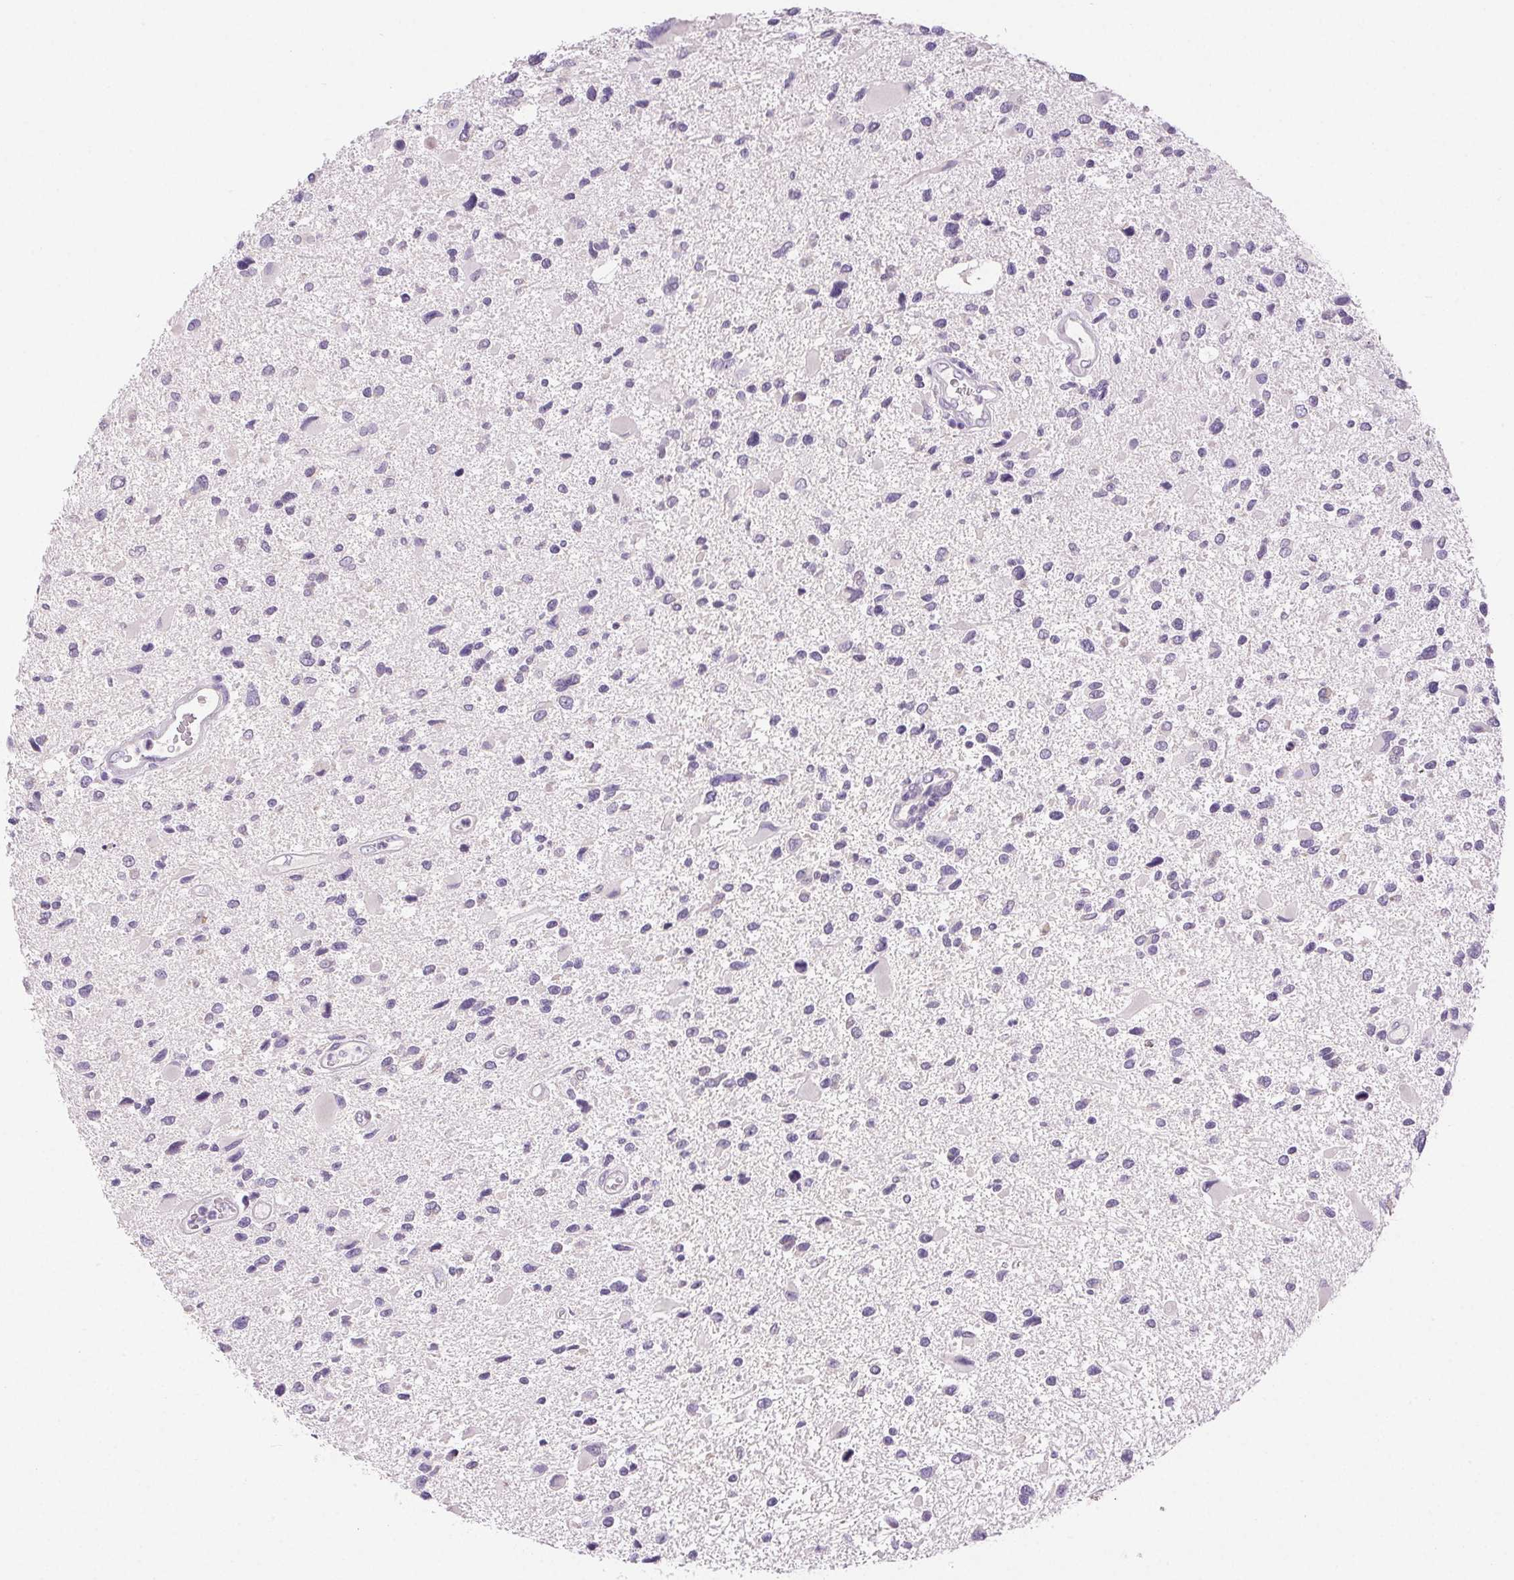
{"staining": {"intensity": "negative", "quantity": "none", "location": "none"}, "tissue": "glioma", "cell_type": "Tumor cells", "image_type": "cancer", "snomed": [{"axis": "morphology", "description": "Glioma, malignant, Low grade"}, {"axis": "topography", "description": "Brain"}], "caption": "Tumor cells show no significant staining in glioma. (Immunohistochemistry (ihc), brightfield microscopy, high magnification).", "gene": "ARHGAP11B", "patient": {"sex": "female", "age": 32}}